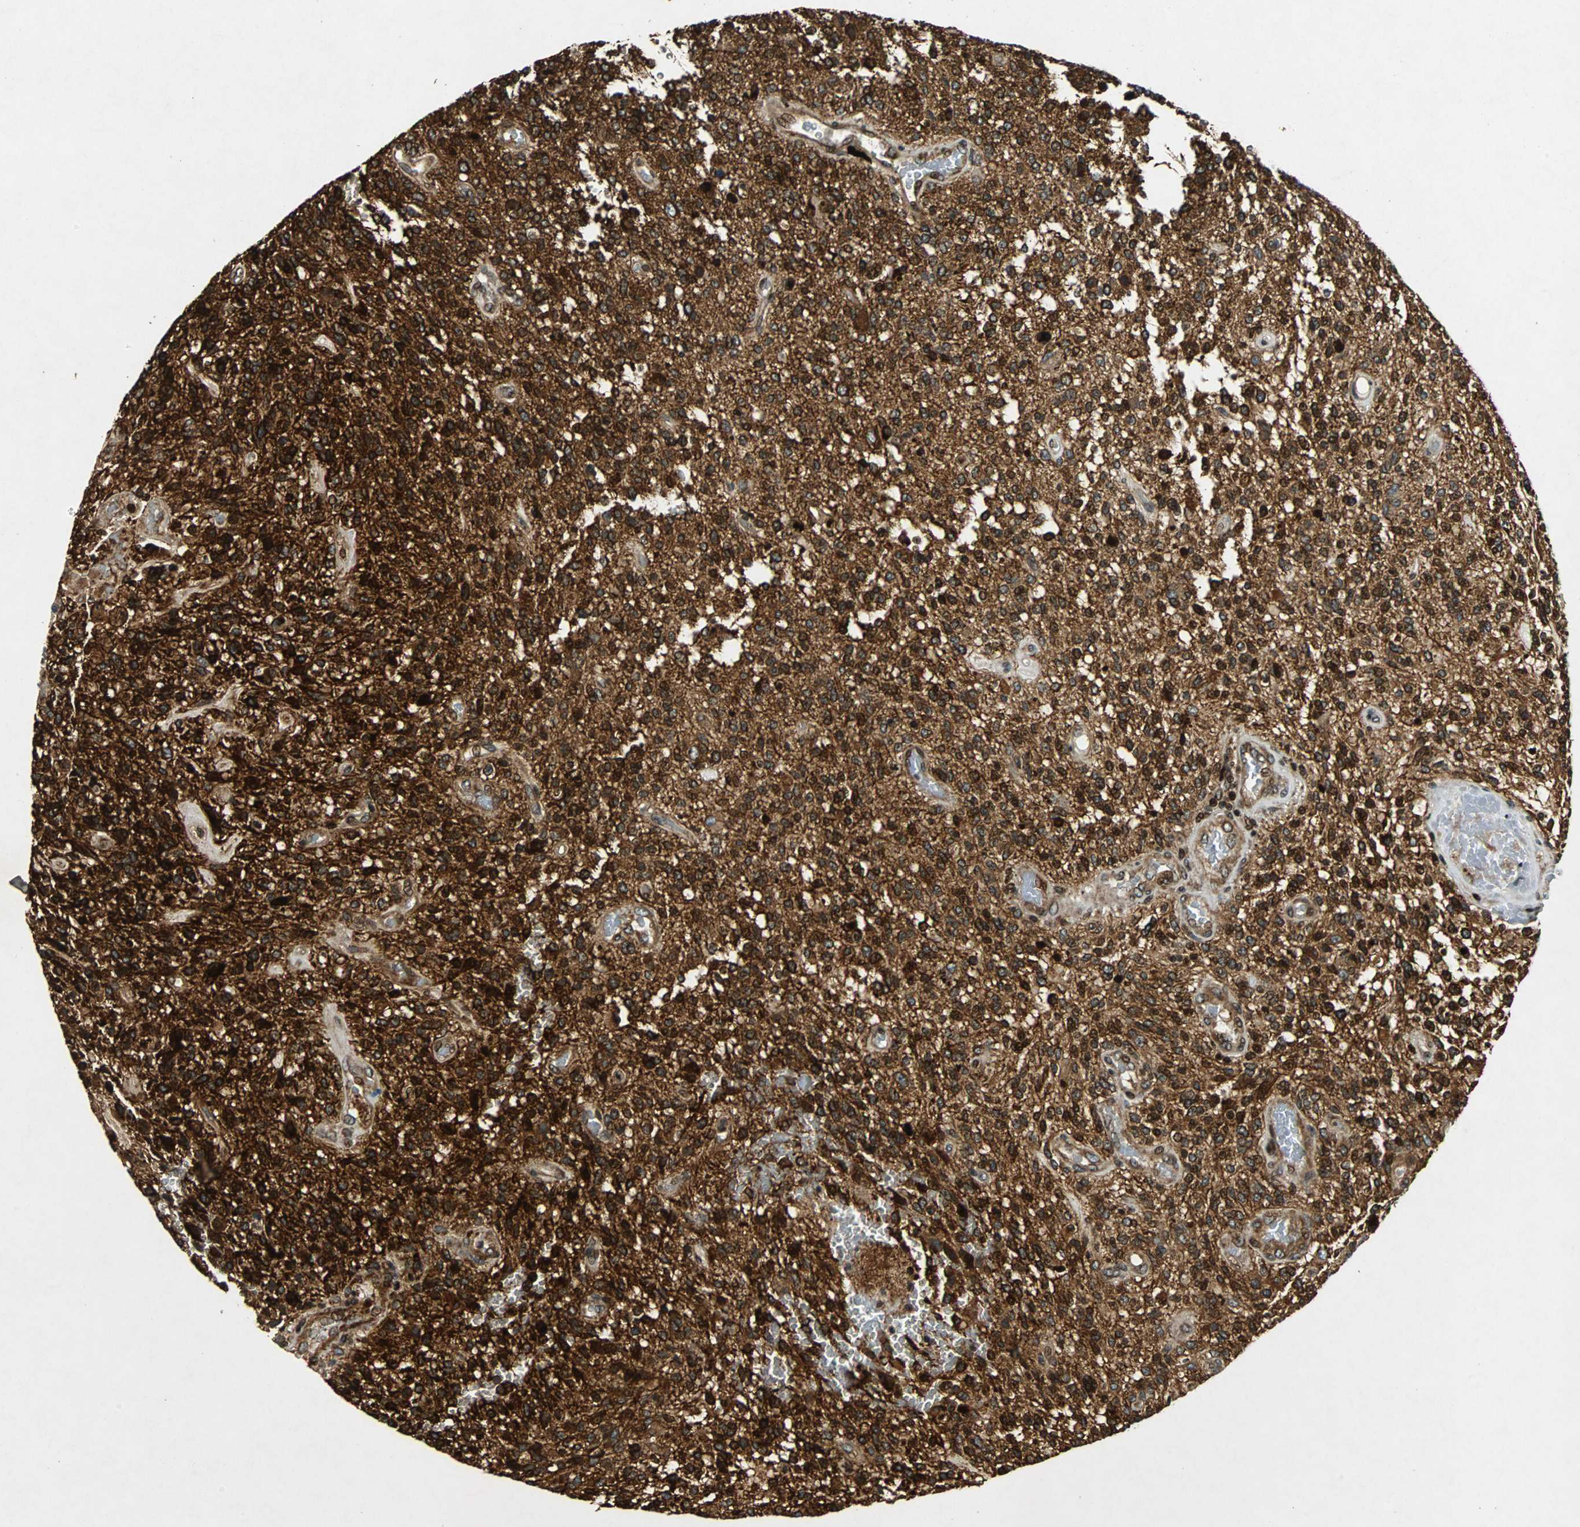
{"staining": {"intensity": "strong", "quantity": ">75%", "location": "cytoplasmic/membranous,nuclear"}, "tissue": "glioma", "cell_type": "Tumor cells", "image_type": "cancer", "snomed": [{"axis": "morphology", "description": "Normal tissue, NOS"}, {"axis": "morphology", "description": "Glioma, malignant, High grade"}, {"axis": "topography", "description": "Cerebral cortex"}], "caption": "A brown stain labels strong cytoplasmic/membranous and nuclear positivity of a protein in malignant glioma (high-grade) tumor cells.", "gene": "TUBA4A", "patient": {"sex": "male", "age": 75}}